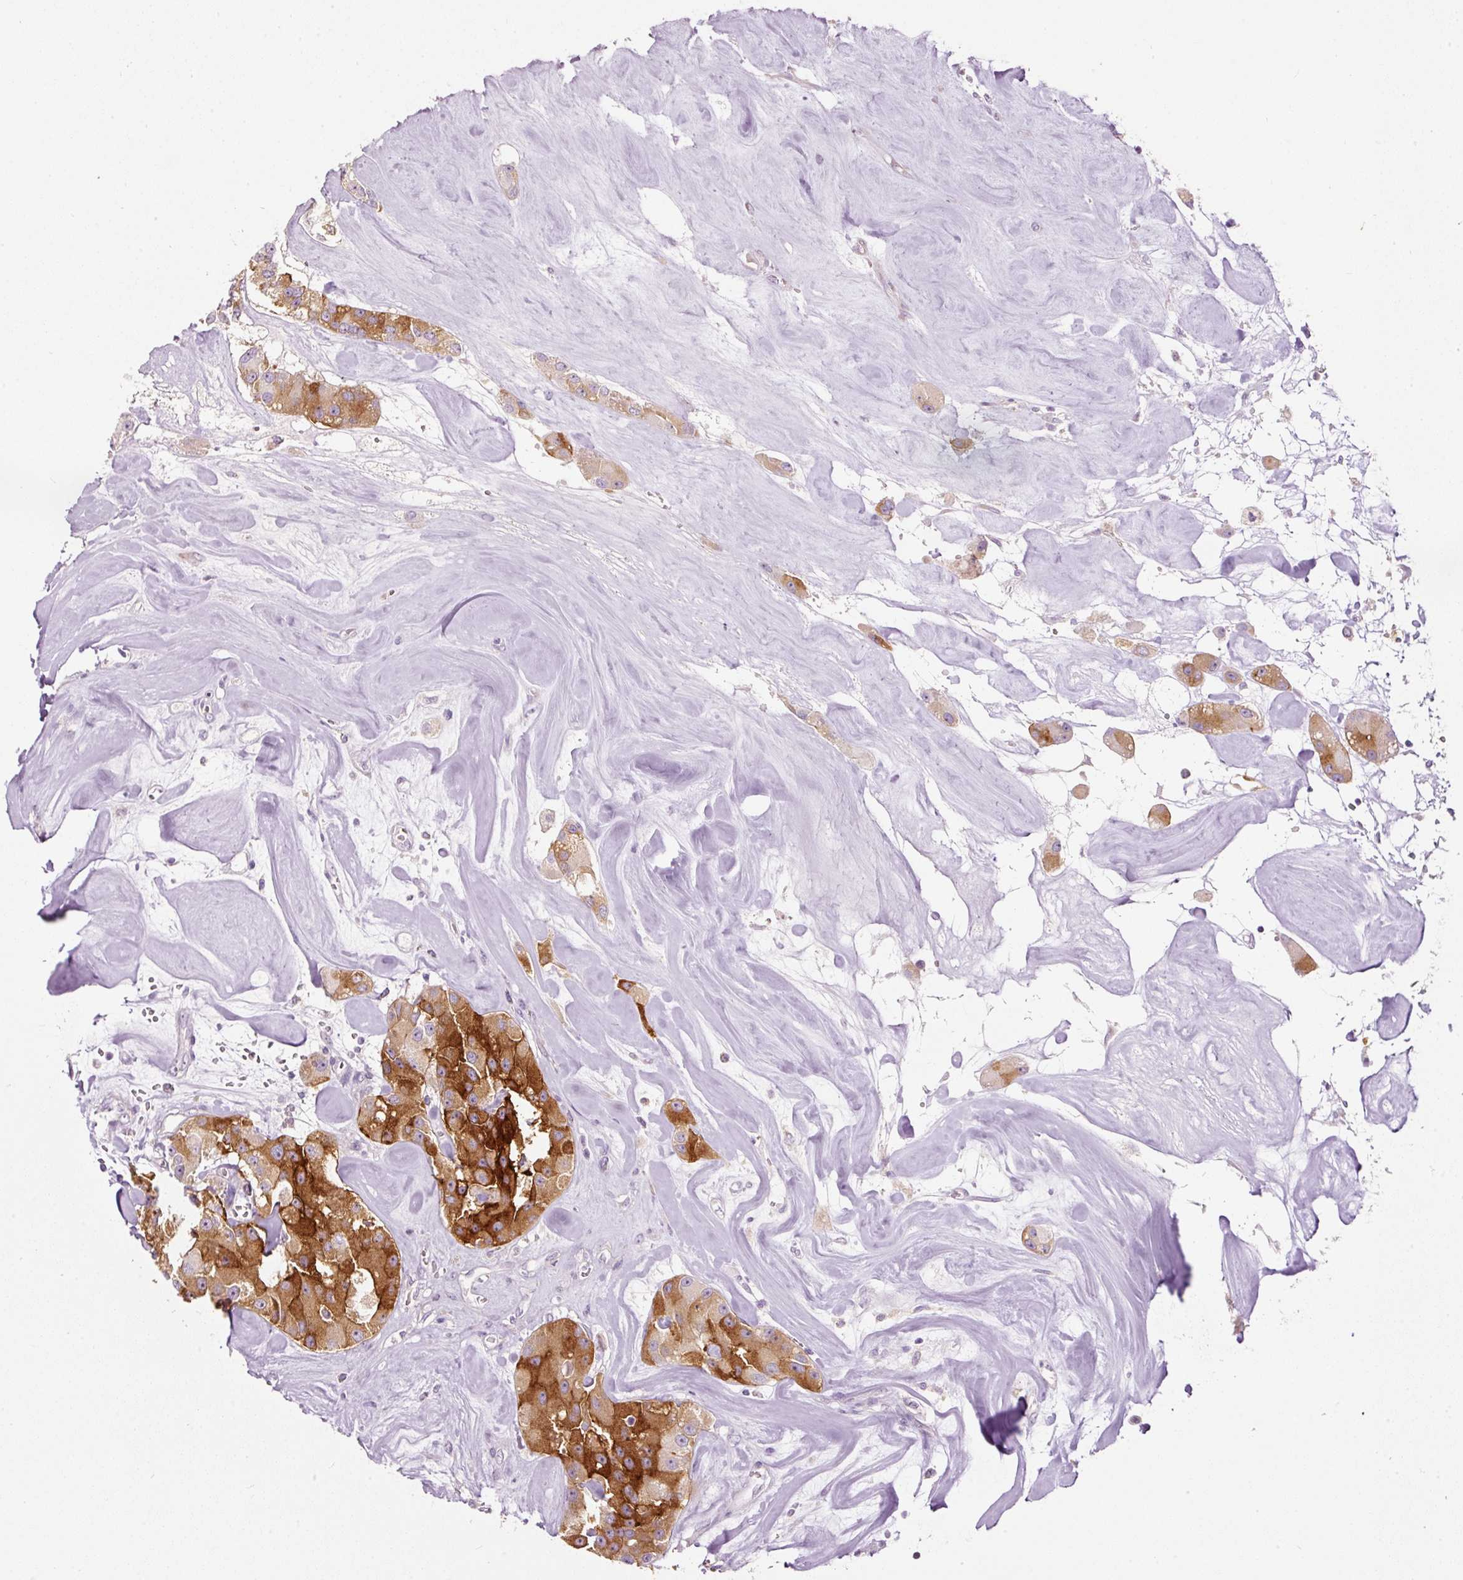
{"staining": {"intensity": "strong", "quantity": ">75%", "location": "cytoplasmic/membranous"}, "tissue": "carcinoid", "cell_type": "Tumor cells", "image_type": "cancer", "snomed": [{"axis": "morphology", "description": "Carcinoid, malignant, NOS"}, {"axis": "topography", "description": "Pancreas"}], "caption": "A histopathology image showing strong cytoplasmic/membranous positivity in approximately >75% of tumor cells in malignant carcinoid, as visualized by brown immunohistochemical staining.", "gene": "RSPO2", "patient": {"sex": "male", "age": 41}}